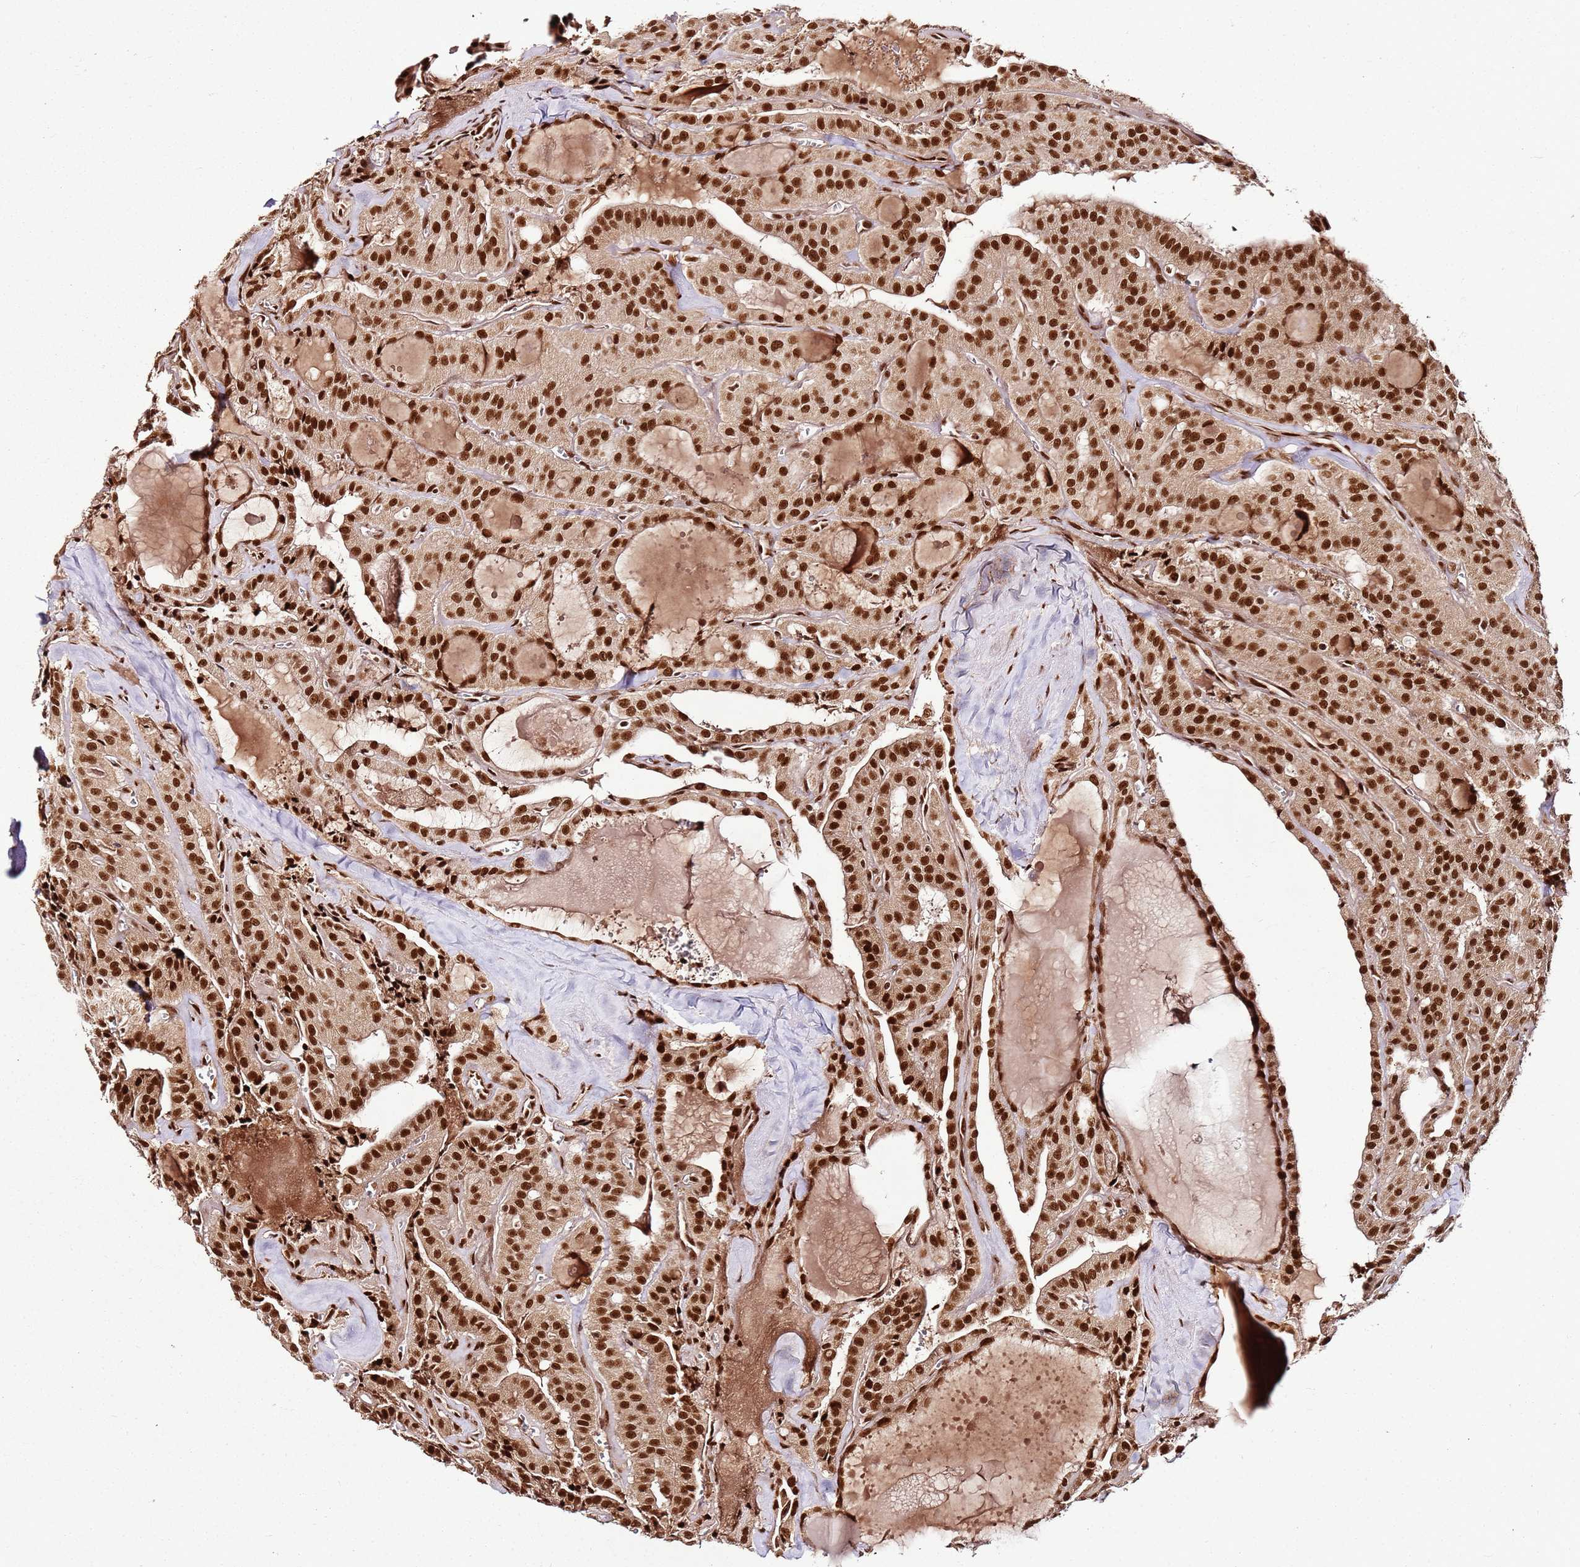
{"staining": {"intensity": "strong", "quantity": ">75%", "location": "nuclear"}, "tissue": "thyroid cancer", "cell_type": "Tumor cells", "image_type": "cancer", "snomed": [{"axis": "morphology", "description": "Papillary adenocarcinoma, NOS"}, {"axis": "topography", "description": "Thyroid gland"}], "caption": "Thyroid papillary adenocarcinoma was stained to show a protein in brown. There is high levels of strong nuclear positivity in approximately >75% of tumor cells.", "gene": "XRN2", "patient": {"sex": "male", "age": 52}}